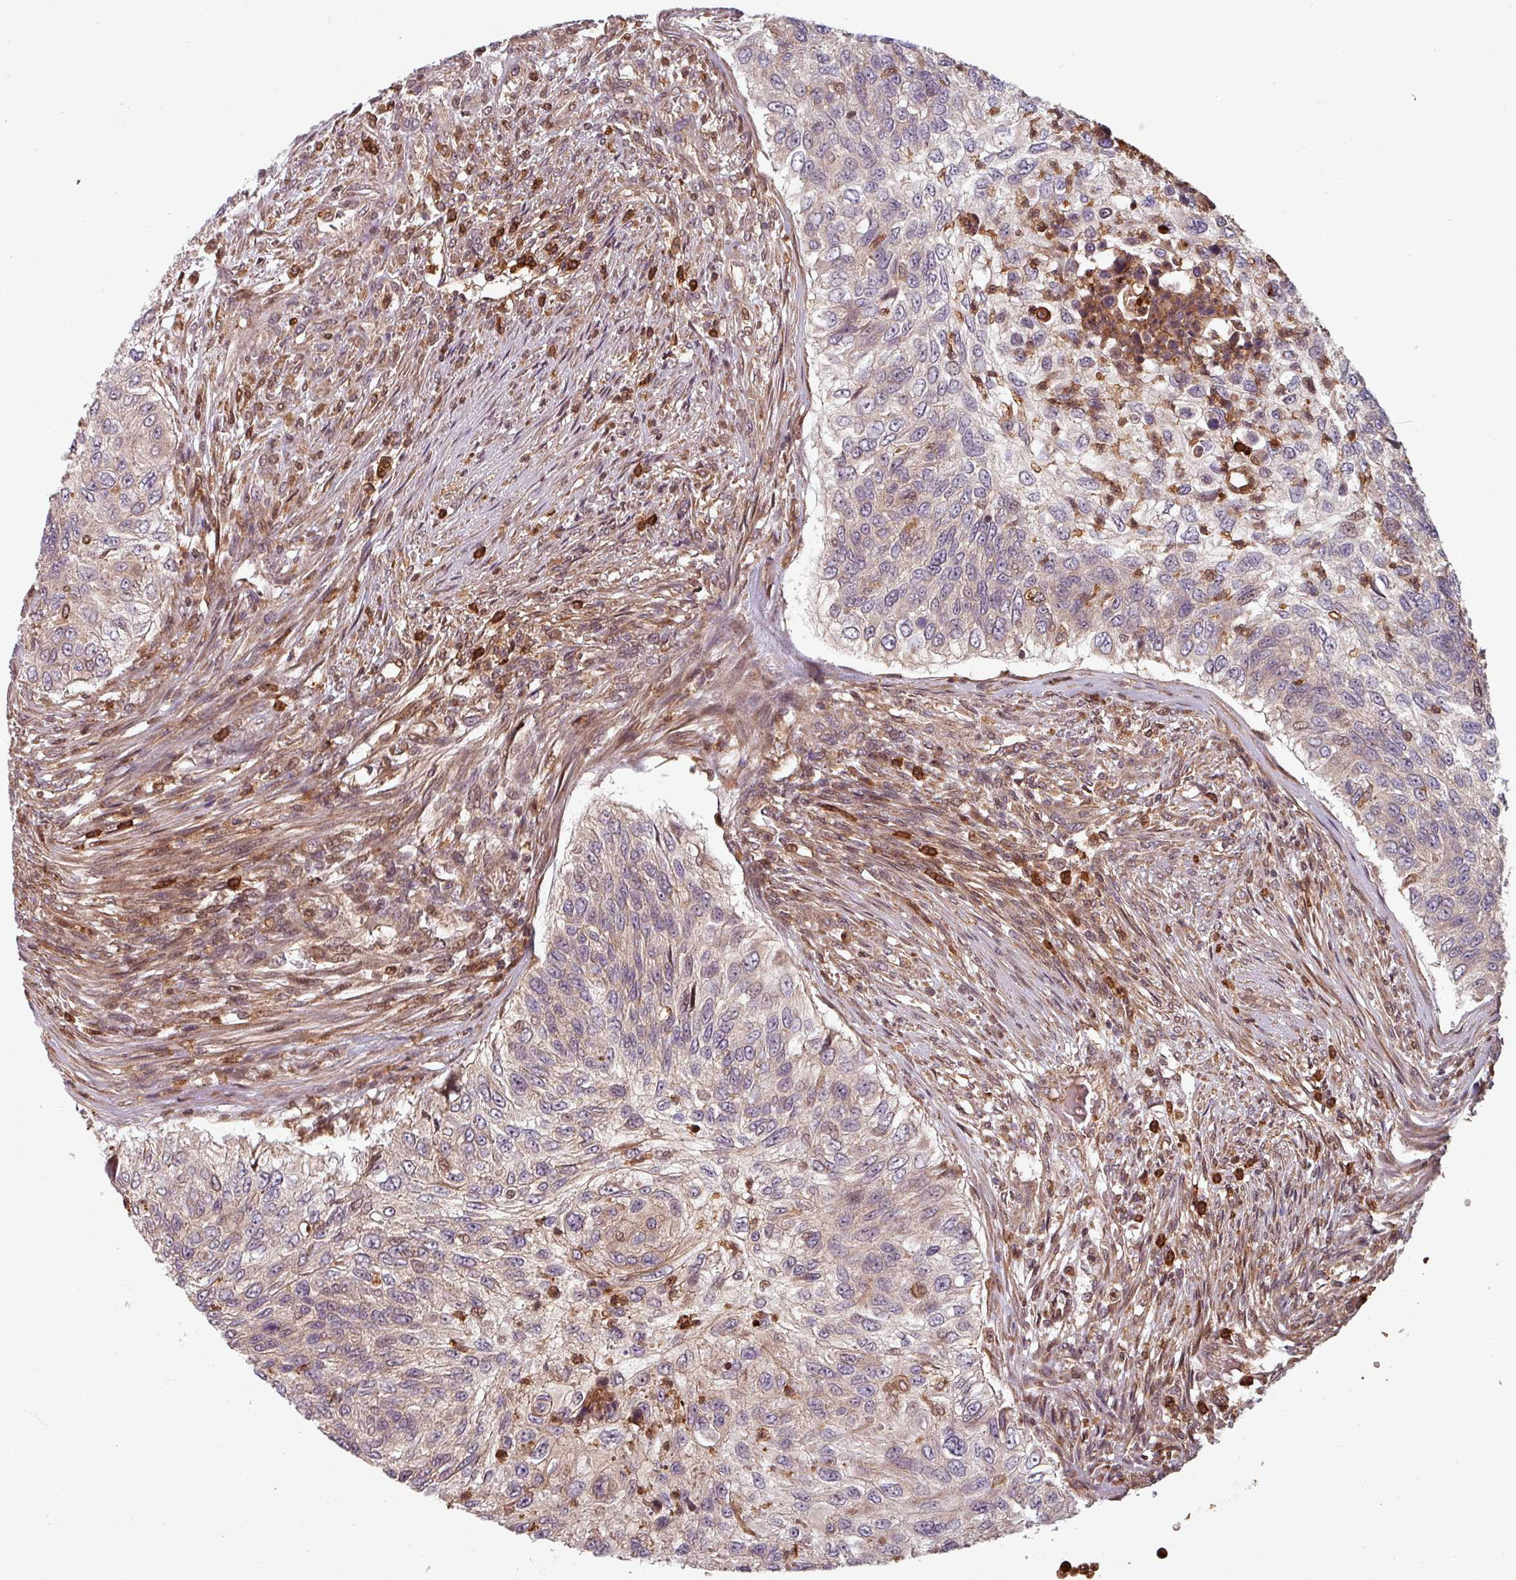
{"staining": {"intensity": "negative", "quantity": "none", "location": "none"}, "tissue": "urothelial cancer", "cell_type": "Tumor cells", "image_type": "cancer", "snomed": [{"axis": "morphology", "description": "Urothelial carcinoma, High grade"}, {"axis": "topography", "description": "Urinary bladder"}], "caption": "A micrograph of human urothelial carcinoma (high-grade) is negative for staining in tumor cells.", "gene": "EID1", "patient": {"sex": "female", "age": 60}}